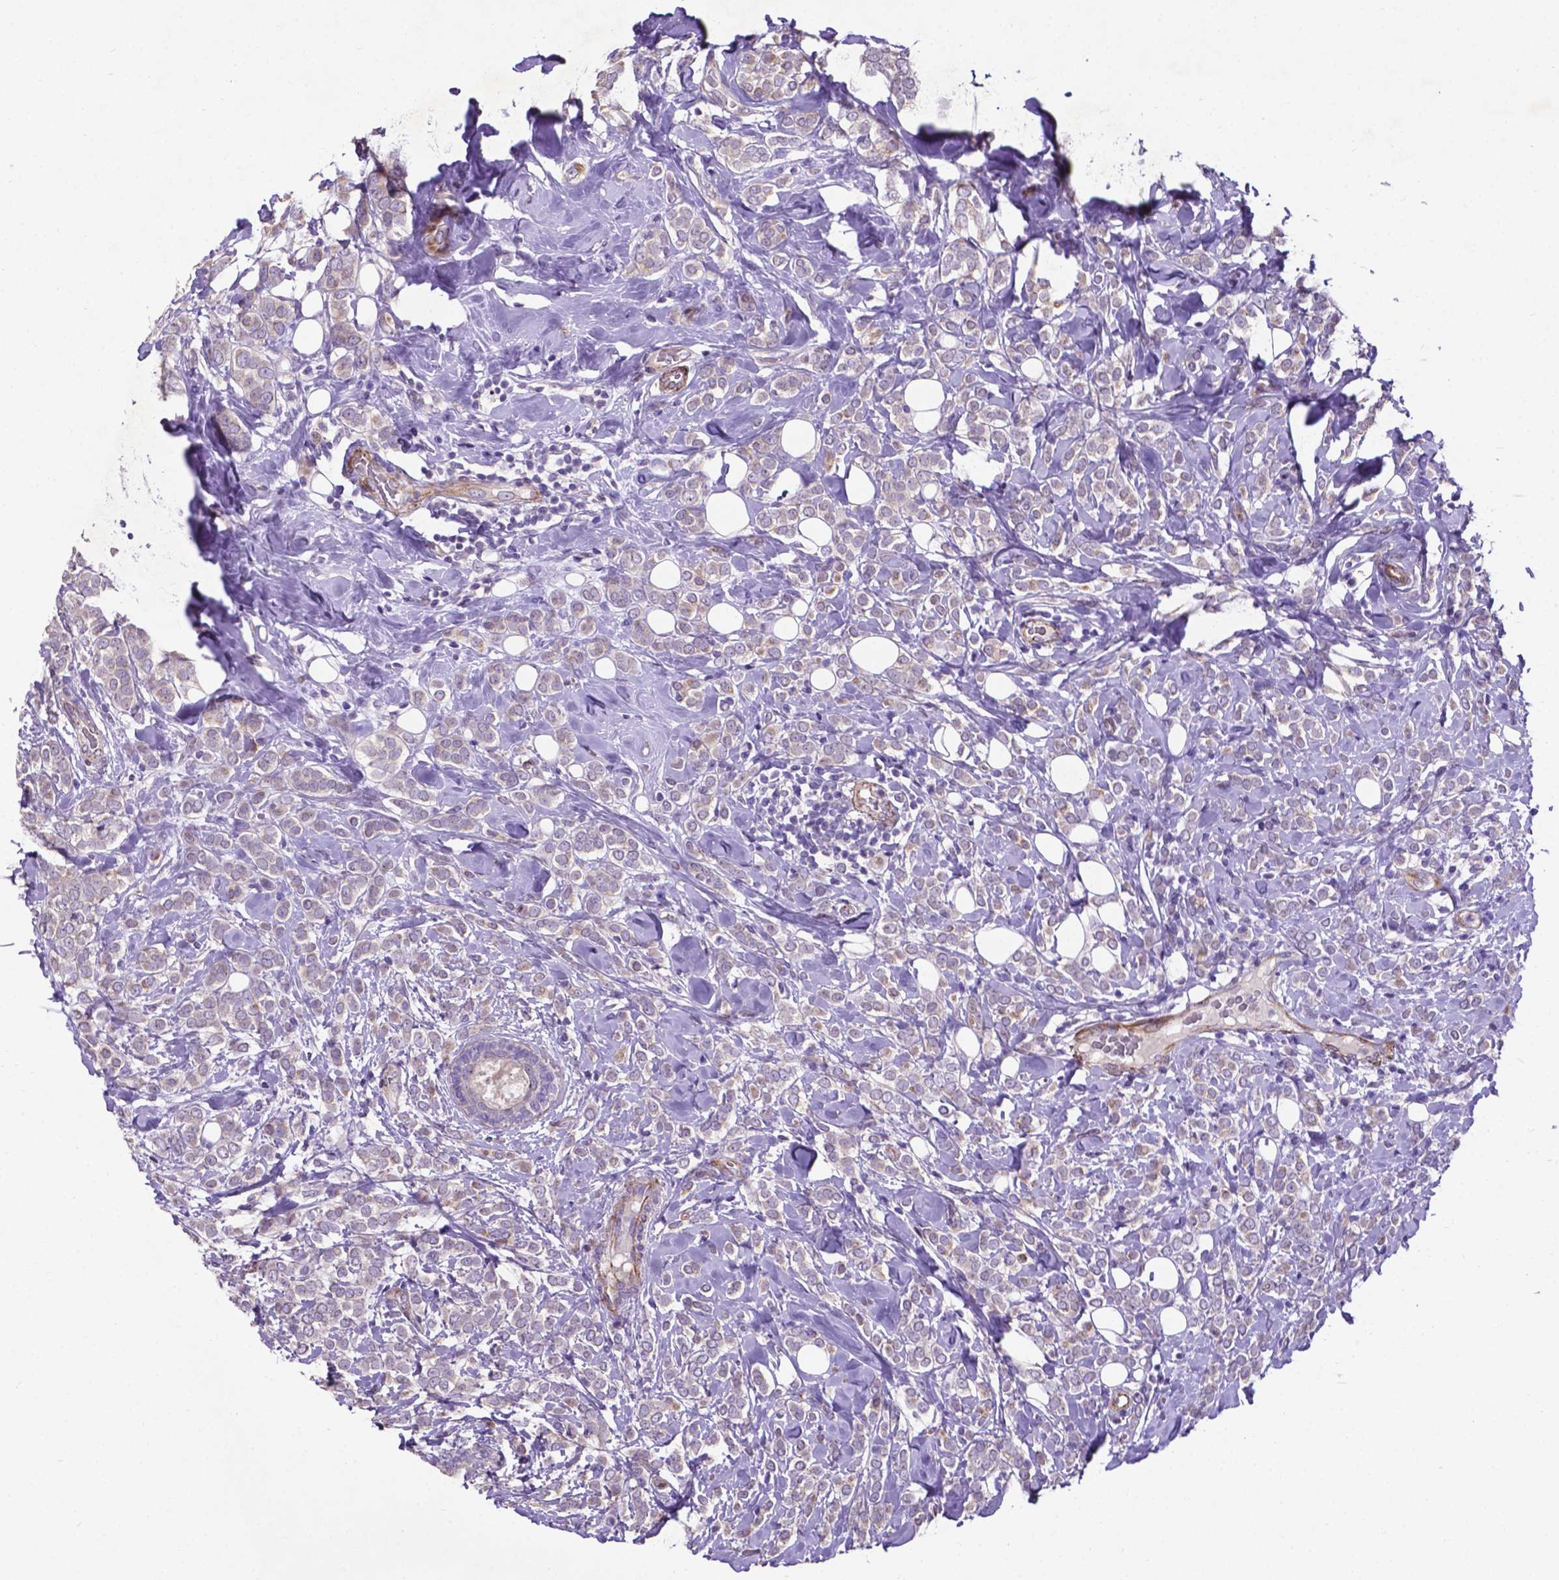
{"staining": {"intensity": "negative", "quantity": "none", "location": "none"}, "tissue": "breast cancer", "cell_type": "Tumor cells", "image_type": "cancer", "snomed": [{"axis": "morphology", "description": "Lobular carcinoma"}, {"axis": "topography", "description": "Breast"}], "caption": "DAB immunohistochemical staining of breast cancer (lobular carcinoma) reveals no significant staining in tumor cells.", "gene": "PFKFB4", "patient": {"sex": "female", "age": 49}}